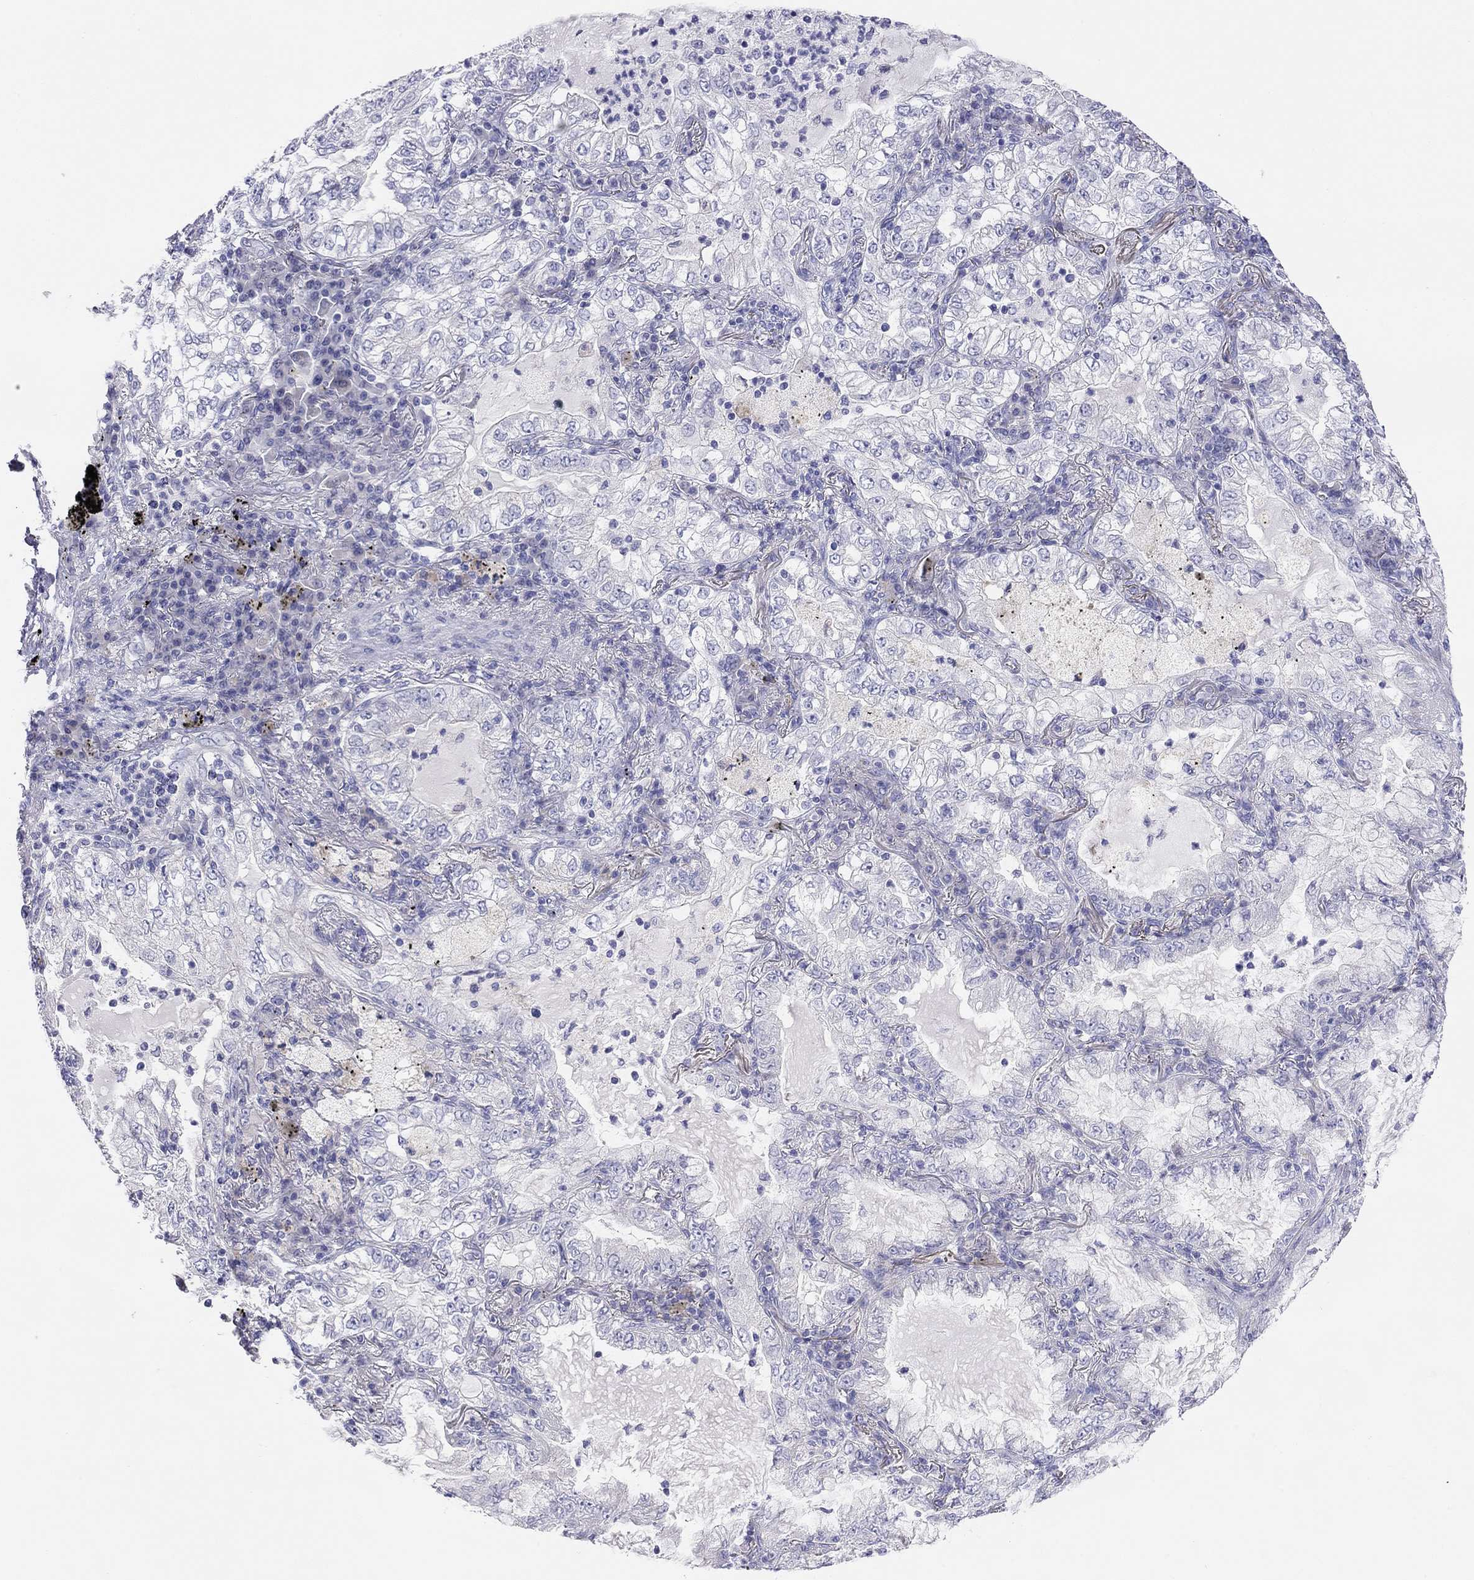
{"staining": {"intensity": "negative", "quantity": "none", "location": "none"}, "tissue": "lung cancer", "cell_type": "Tumor cells", "image_type": "cancer", "snomed": [{"axis": "morphology", "description": "Adenocarcinoma, NOS"}, {"axis": "topography", "description": "Lung"}], "caption": "IHC micrograph of lung cancer stained for a protein (brown), which exhibits no expression in tumor cells.", "gene": "MGAT4C", "patient": {"sex": "female", "age": 73}}